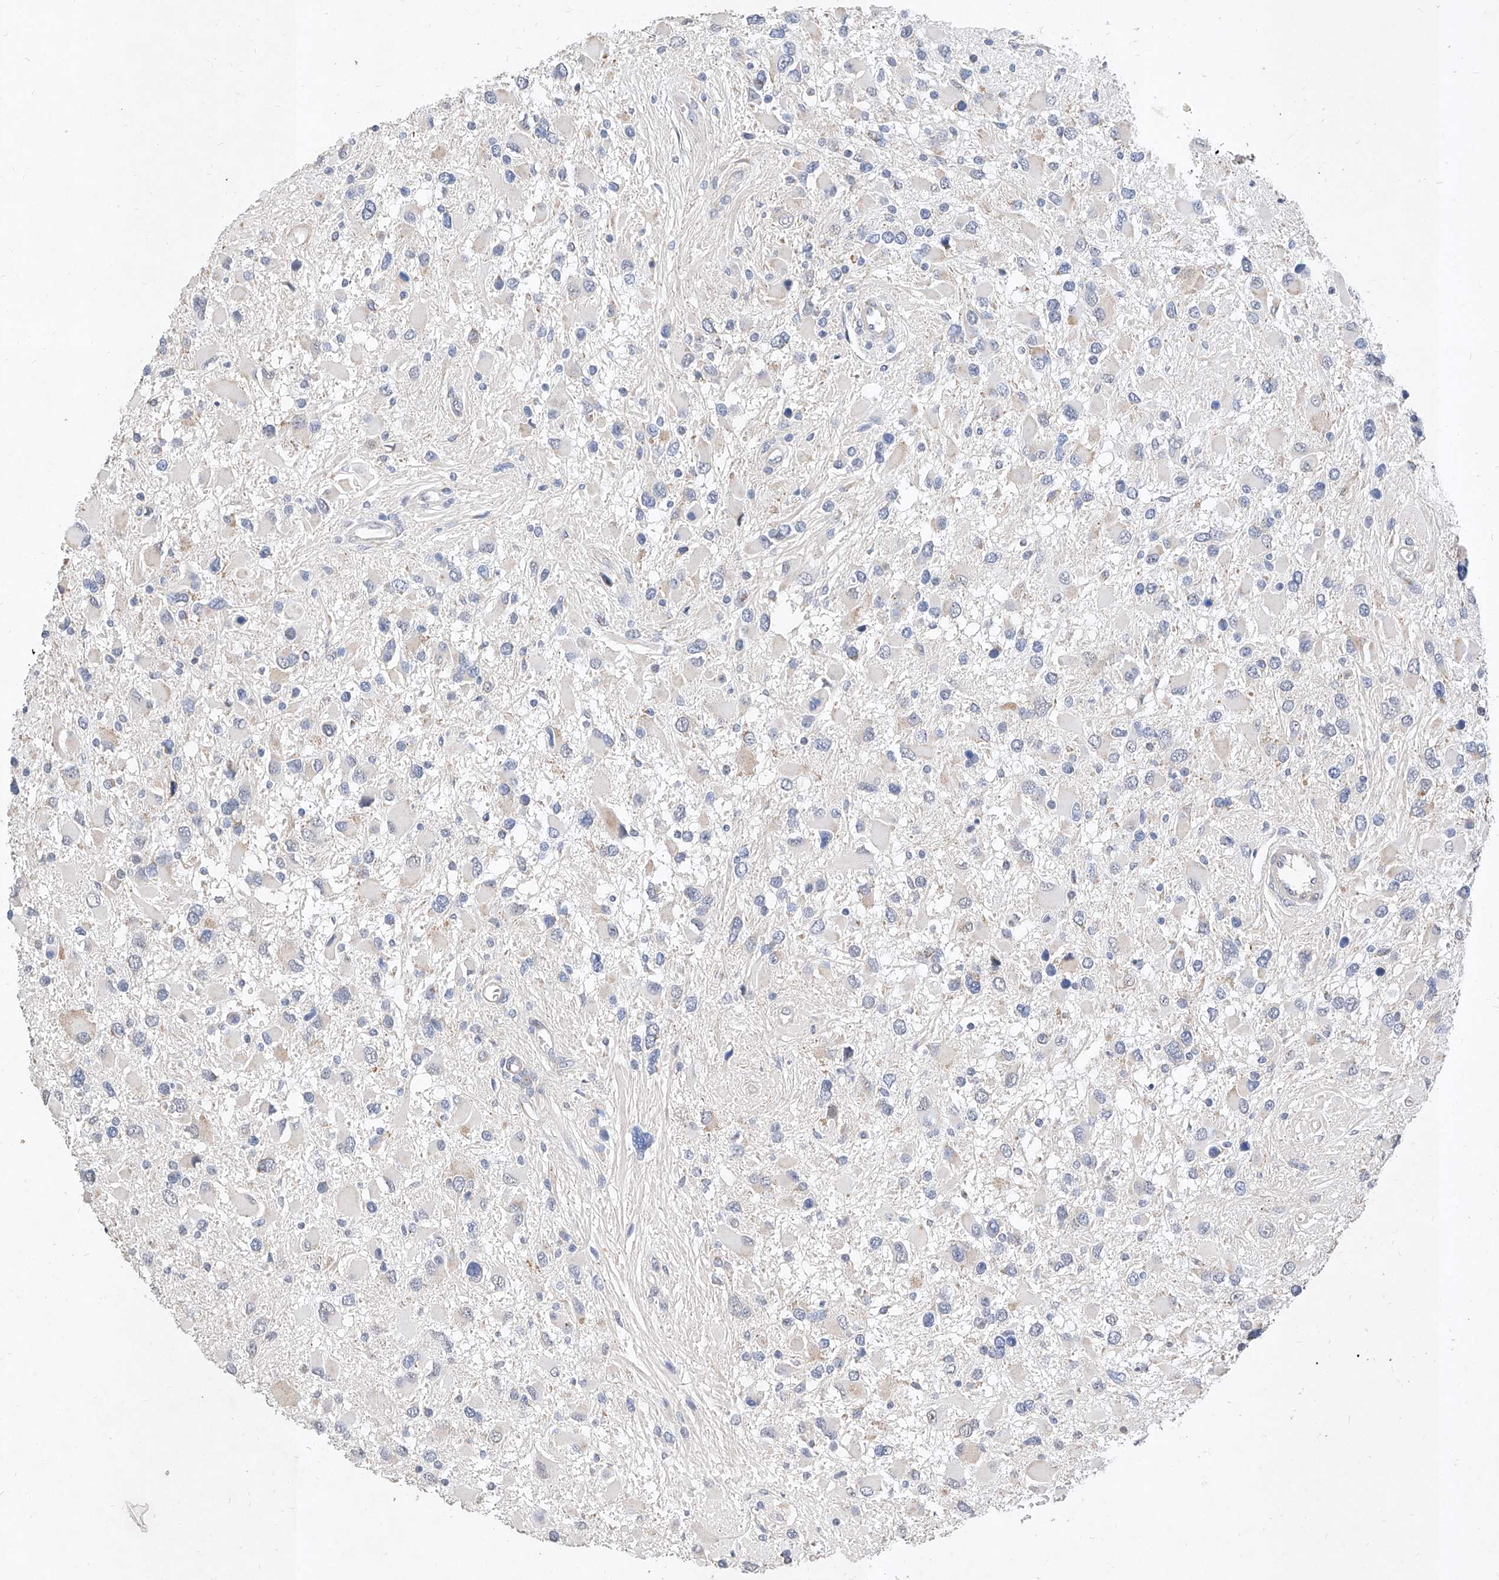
{"staining": {"intensity": "negative", "quantity": "none", "location": "none"}, "tissue": "glioma", "cell_type": "Tumor cells", "image_type": "cancer", "snomed": [{"axis": "morphology", "description": "Glioma, malignant, High grade"}, {"axis": "topography", "description": "Brain"}], "caption": "IHC of malignant high-grade glioma demonstrates no positivity in tumor cells.", "gene": "MFSD4B", "patient": {"sex": "male", "age": 53}}